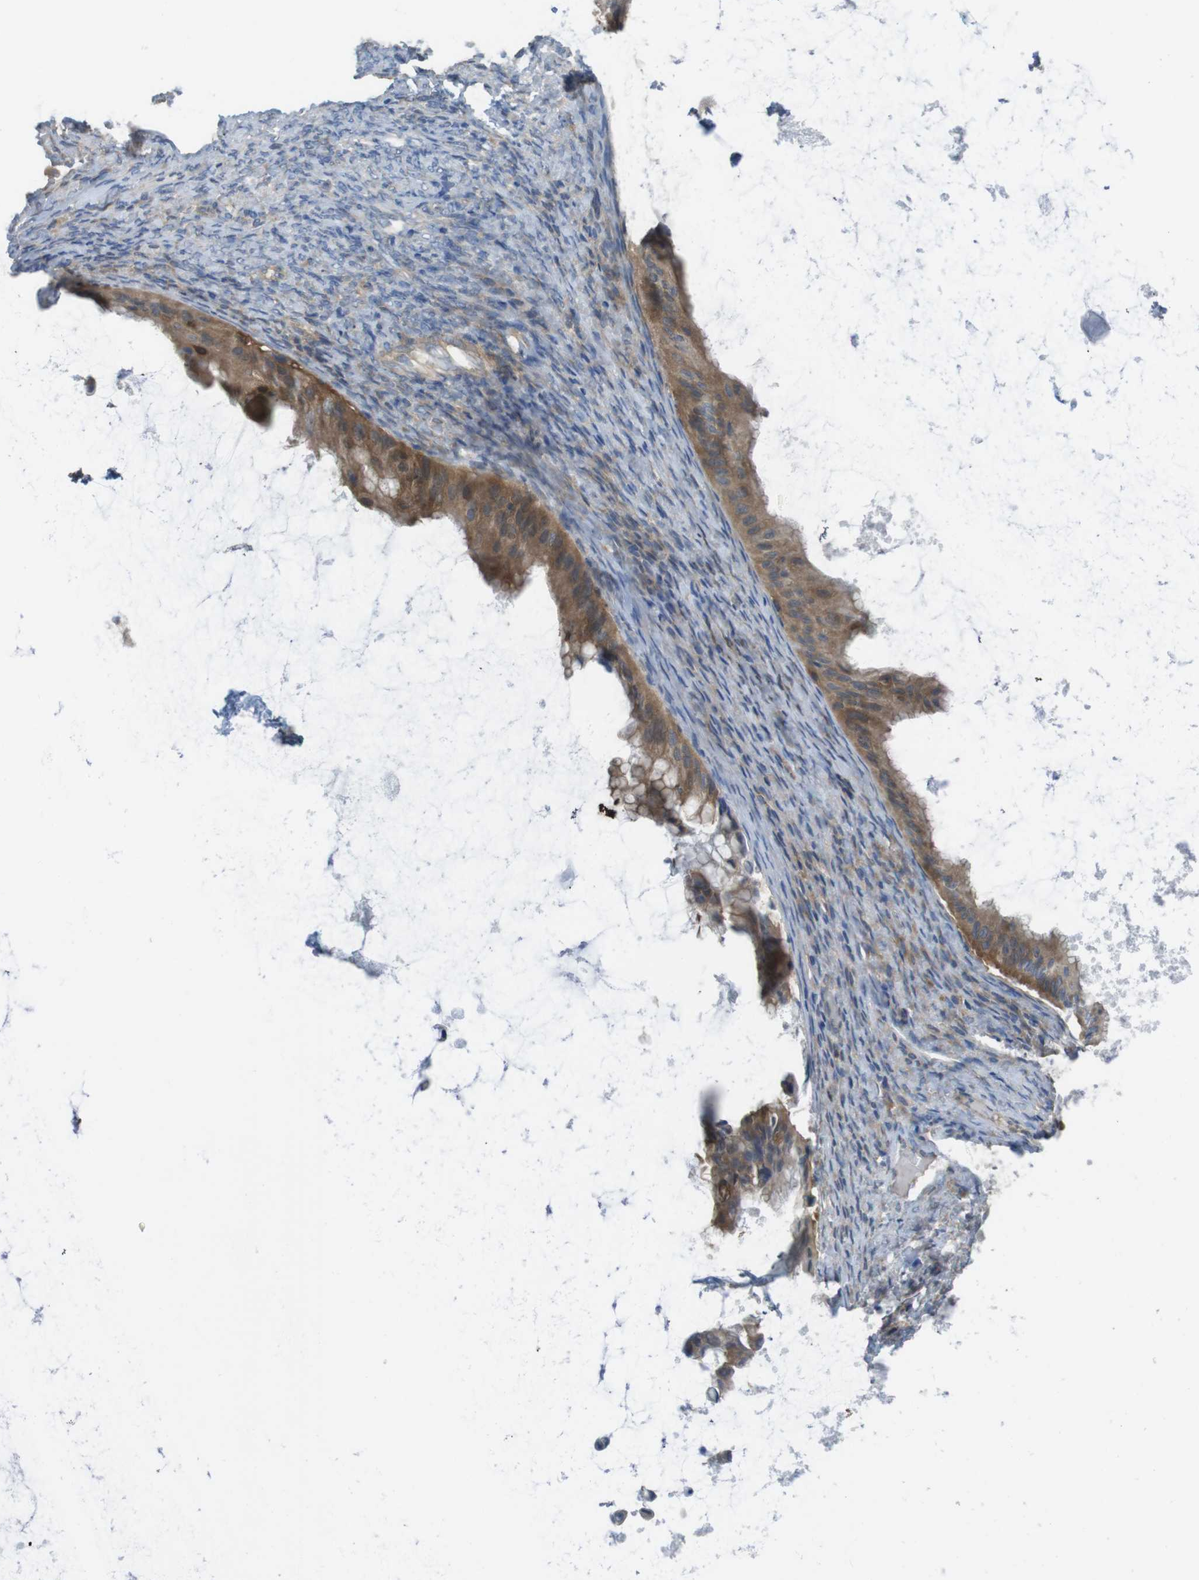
{"staining": {"intensity": "moderate", "quantity": ">75%", "location": "cytoplasmic/membranous"}, "tissue": "ovarian cancer", "cell_type": "Tumor cells", "image_type": "cancer", "snomed": [{"axis": "morphology", "description": "Cystadenocarcinoma, mucinous, NOS"}, {"axis": "topography", "description": "Ovary"}], "caption": "Ovarian cancer stained for a protein reveals moderate cytoplasmic/membranous positivity in tumor cells.", "gene": "MTHFD1", "patient": {"sex": "female", "age": 61}}